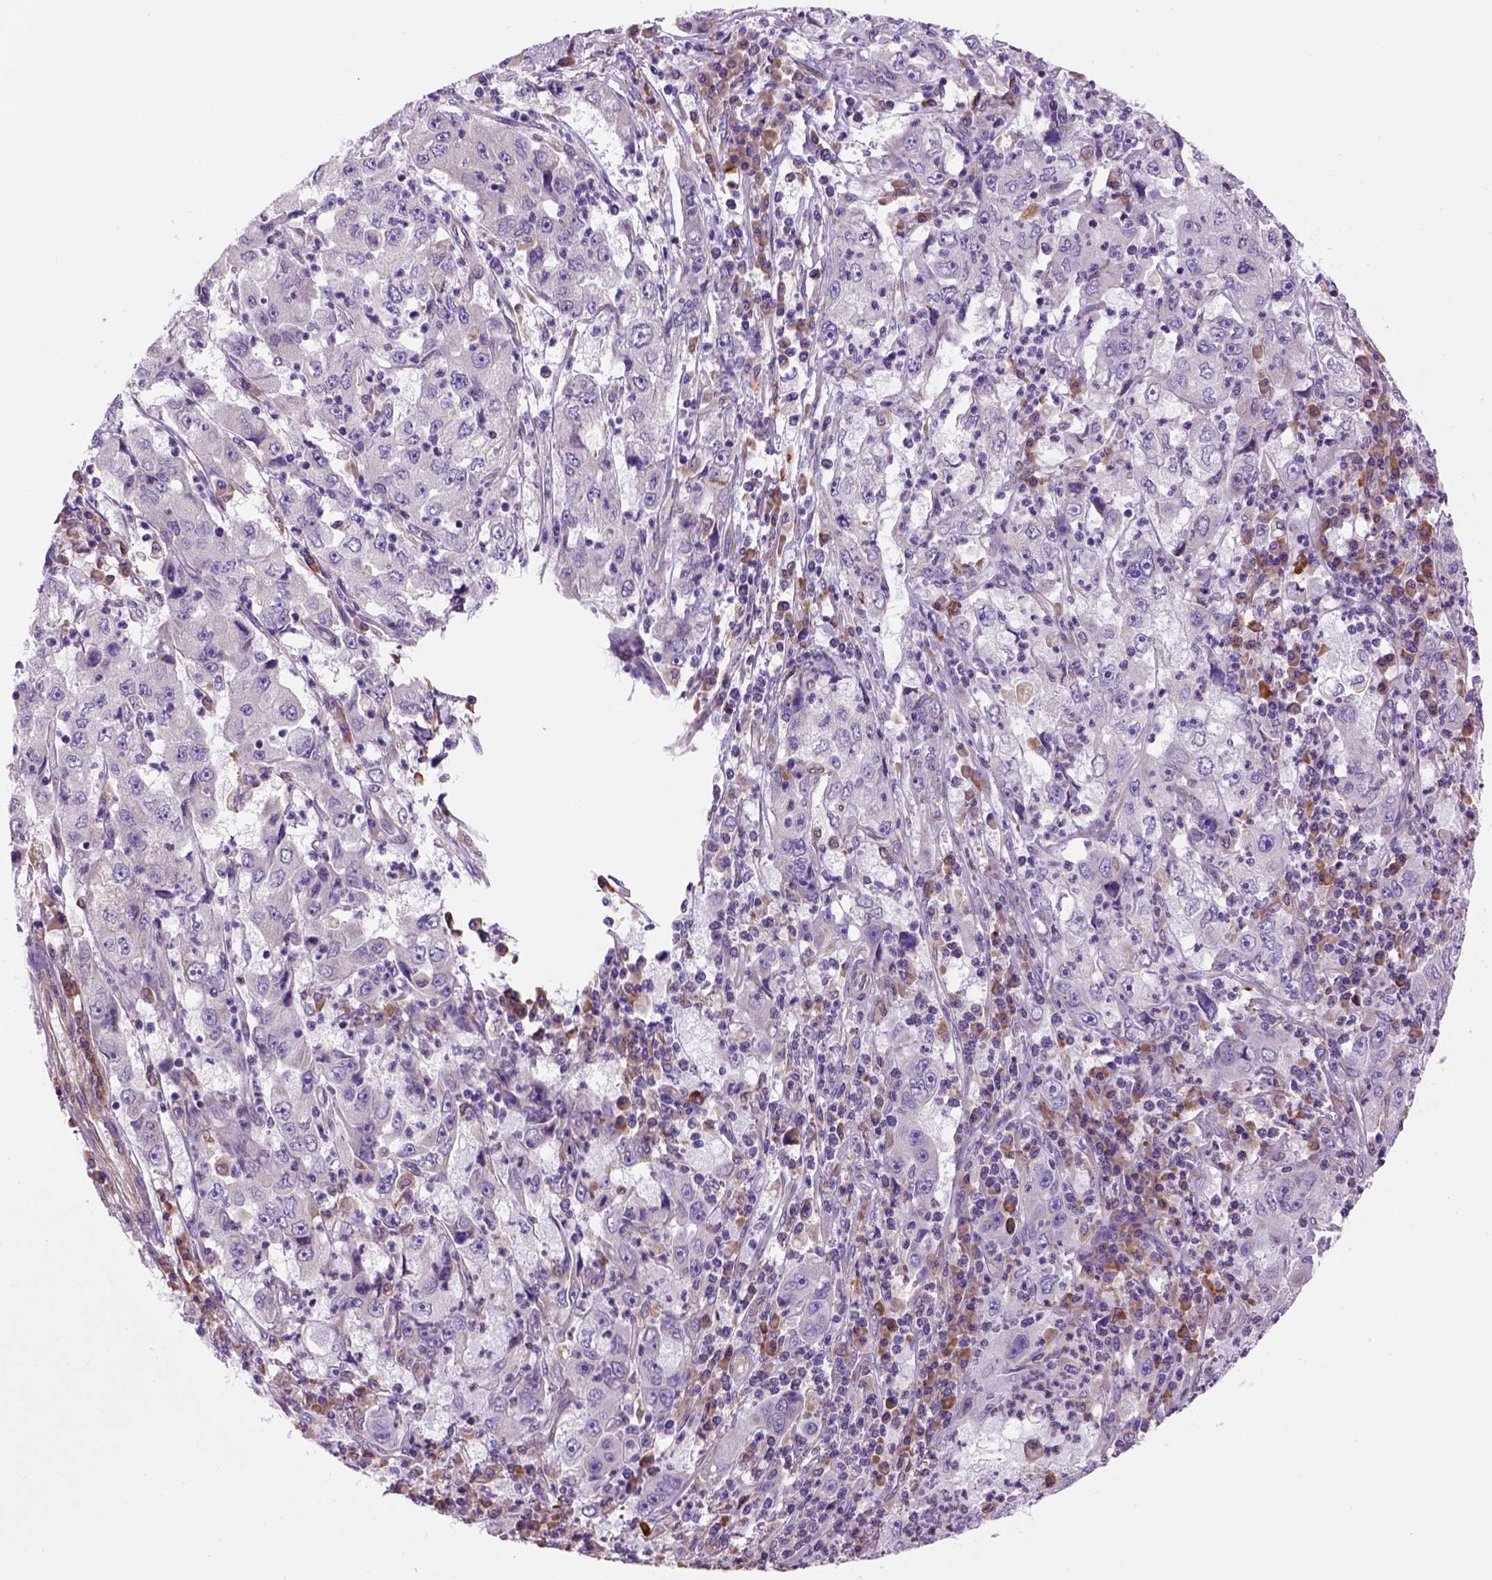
{"staining": {"intensity": "negative", "quantity": "none", "location": "none"}, "tissue": "cervical cancer", "cell_type": "Tumor cells", "image_type": "cancer", "snomed": [{"axis": "morphology", "description": "Squamous cell carcinoma, NOS"}, {"axis": "topography", "description": "Cervix"}], "caption": "This image is of squamous cell carcinoma (cervical) stained with IHC to label a protein in brown with the nuclei are counter-stained blue. There is no positivity in tumor cells. The staining is performed using DAB (3,3'-diaminobenzidine) brown chromogen with nuclei counter-stained in using hematoxylin.", "gene": "PIAS3", "patient": {"sex": "female", "age": 36}}